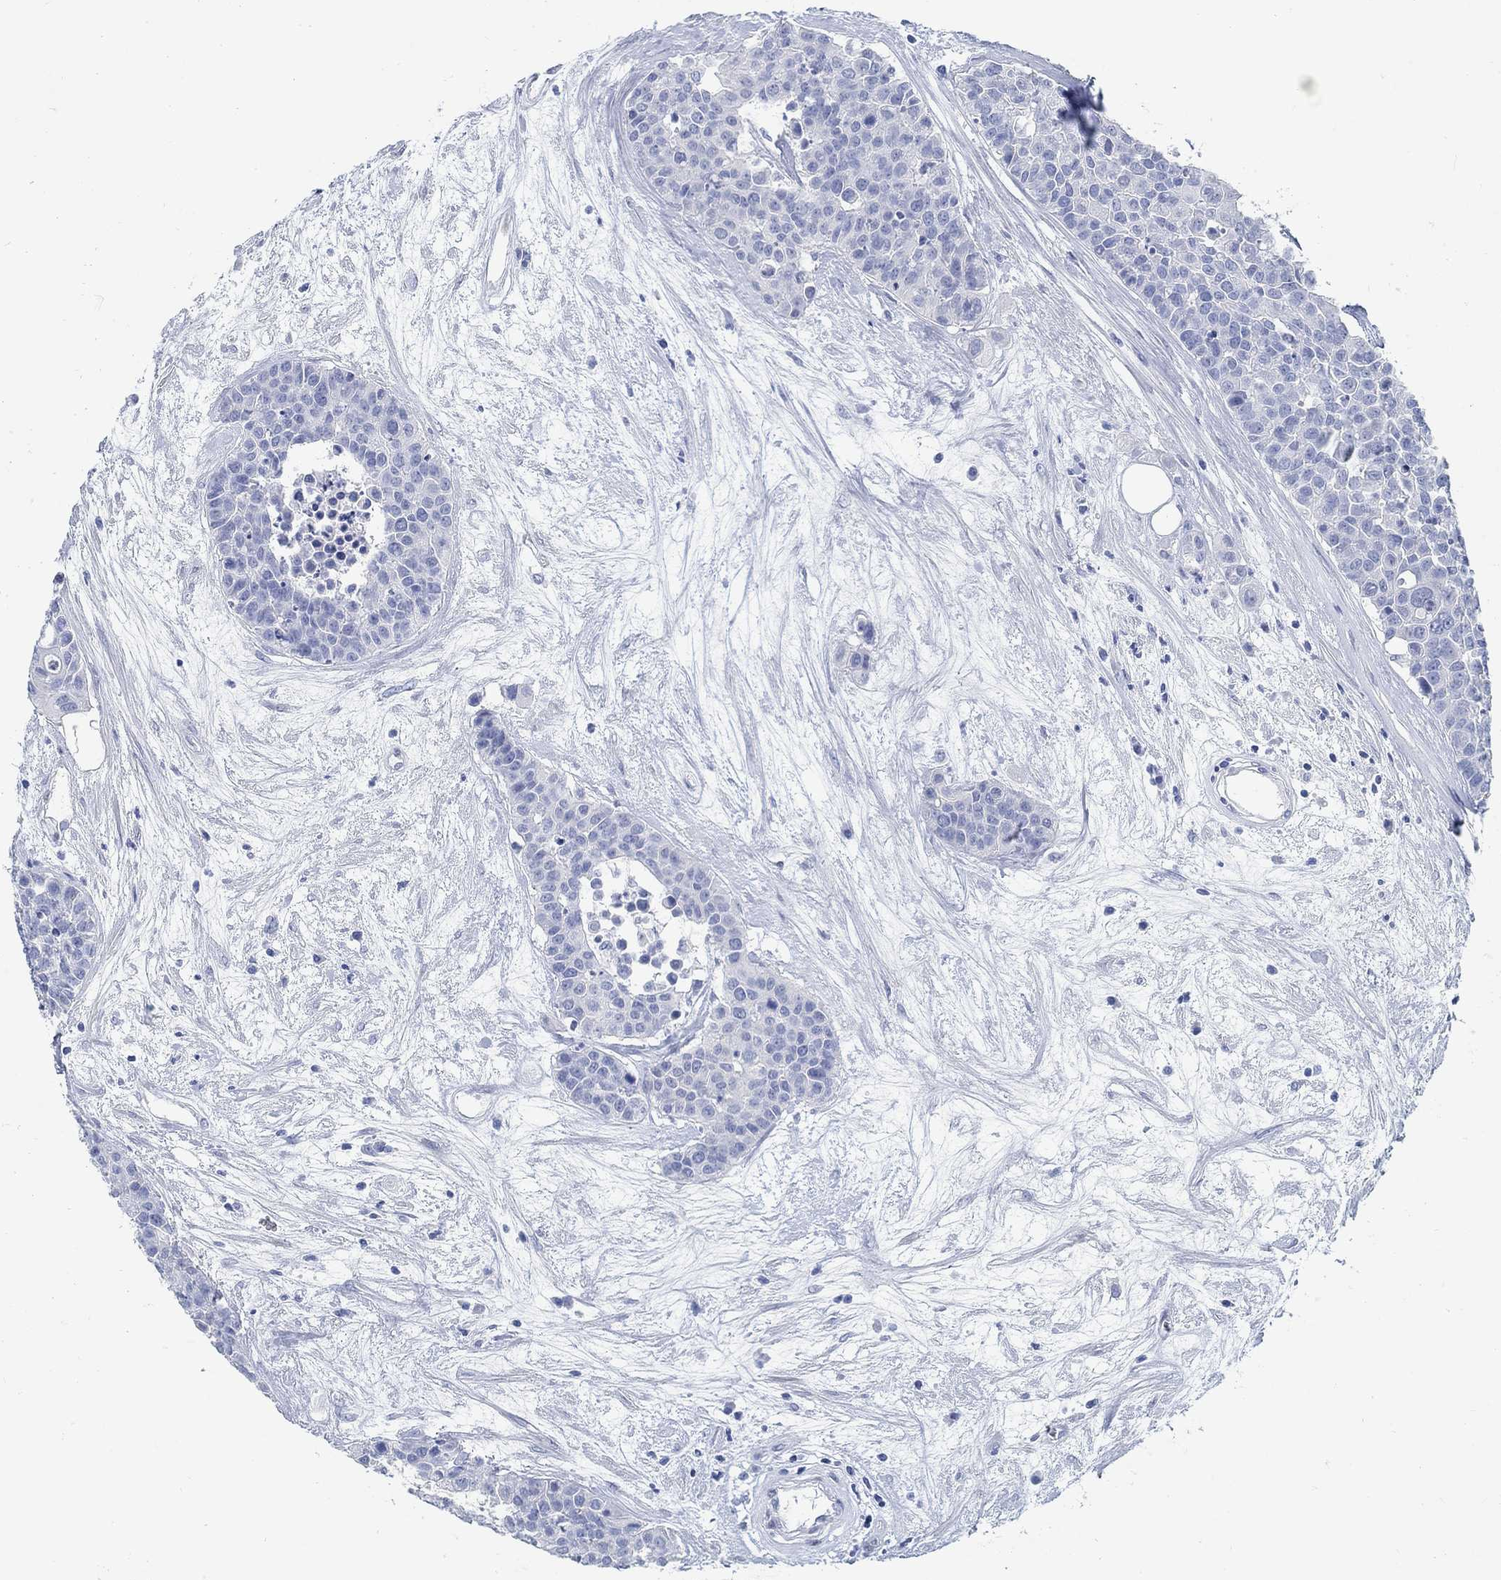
{"staining": {"intensity": "negative", "quantity": "none", "location": "none"}, "tissue": "carcinoid", "cell_type": "Tumor cells", "image_type": "cancer", "snomed": [{"axis": "morphology", "description": "Carcinoid, malignant, NOS"}, {"axis": "topography", "description": "Colon"}], "caption": "High power microscopy photomicrograph of an immunohistochemistry histopathology image of carcinoid, revealing no significant expression in tumor cells.", "gene": "RBM20", "patient": {"sex": "male", "age": 81}}